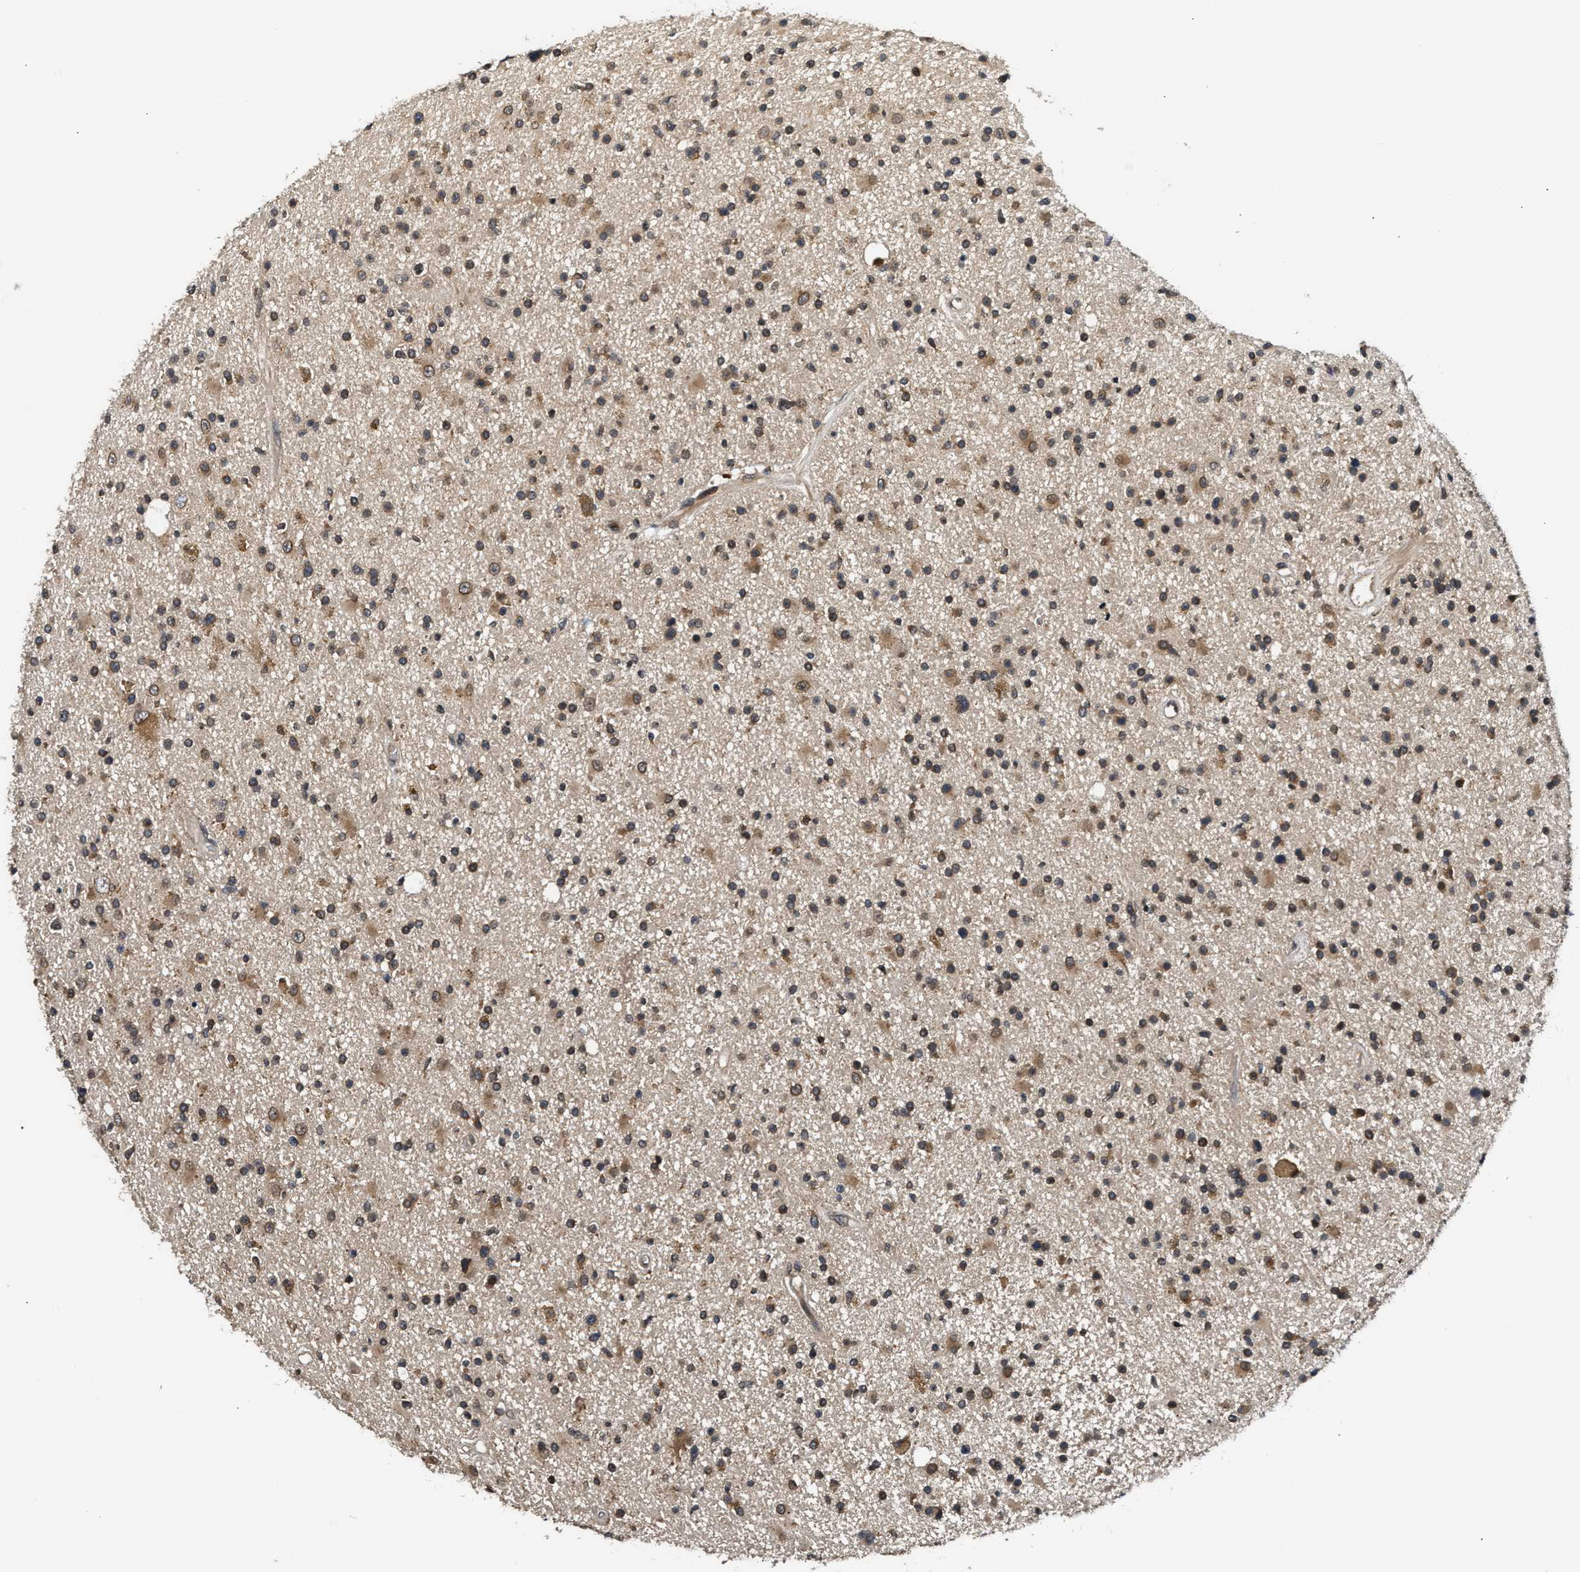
{"staining": {"intensity": "moderate", "quantity": ">75%", "location": "cytoplasmic/membranous"}, "tissue": "glioma", "cell_type": "Tumor cells", "image_type": "cancer", "snomed": [{"axis": "morphology", "description": "Glioma, malignant, High grade"}, {"axis": "topography", "description": "Brain"}], "caption": "Tumor cells exhibit medium levels of moderate cytoplasmic/membranous expression in approximately >75% of cells in human malignant glioma (high-grade).", "gene": "RAB29", "patient": {"sex": "male", "age": 33}}